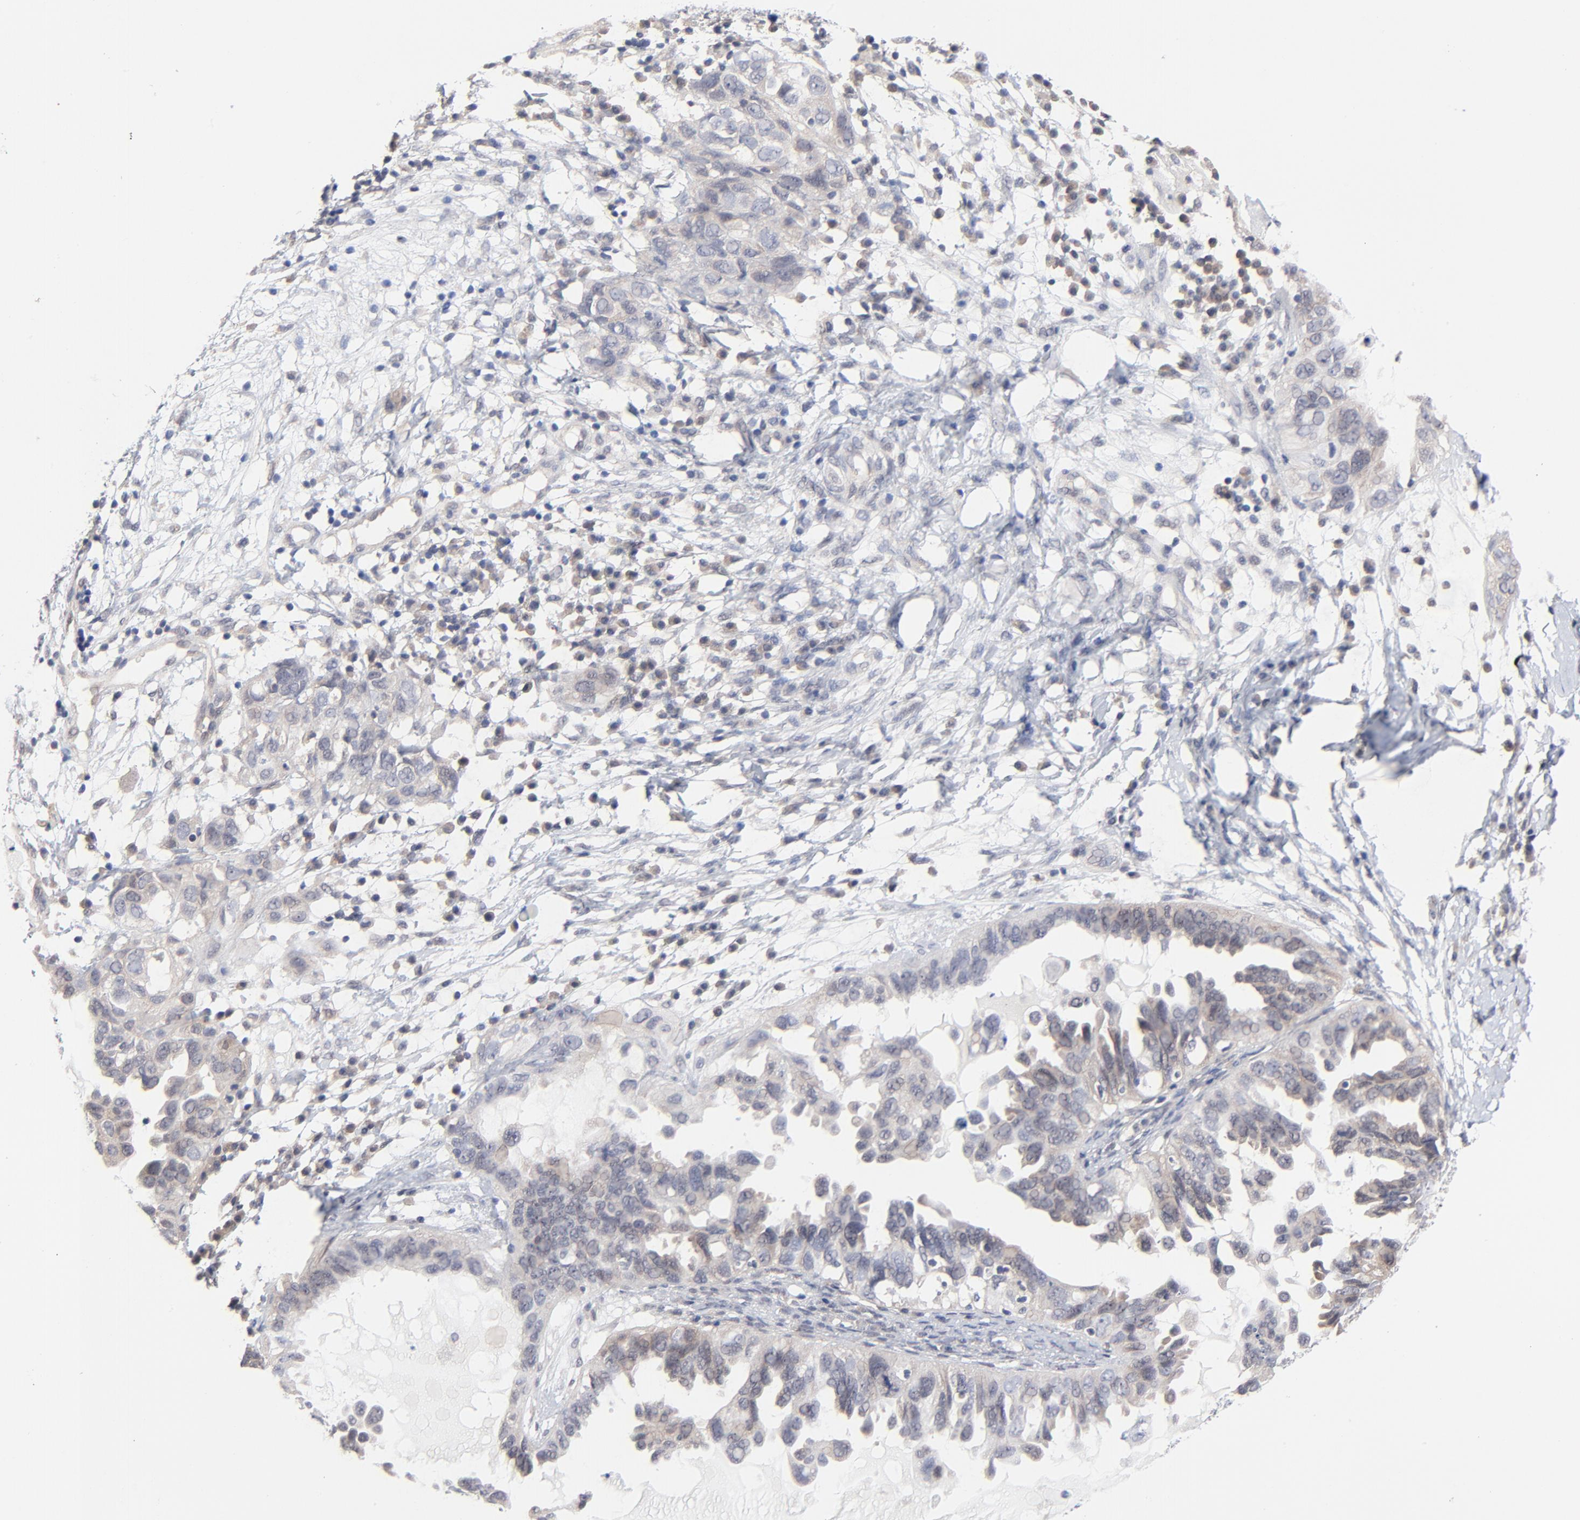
{"staining": {"intensity": "weak", "quantity": "<25%", "location": "cytoplasmic/membranous"}, "tissue": "ovarian cancer", "cell_type": "Tumor cells", "image_type": "cancer", "snomed": [{"axis": "morphology", "description": "Cystadenocarcinoma, serous, NOS"}, {"axis": "topography", "description": "Ovary"}], "caption": "The photomicrograph exhibits no significant staining in tumor cells of serous cystadenocarcinoma (ovarian).", "gene": "RPS6KB1", "patient": {"sex": "female", "age": 82}}